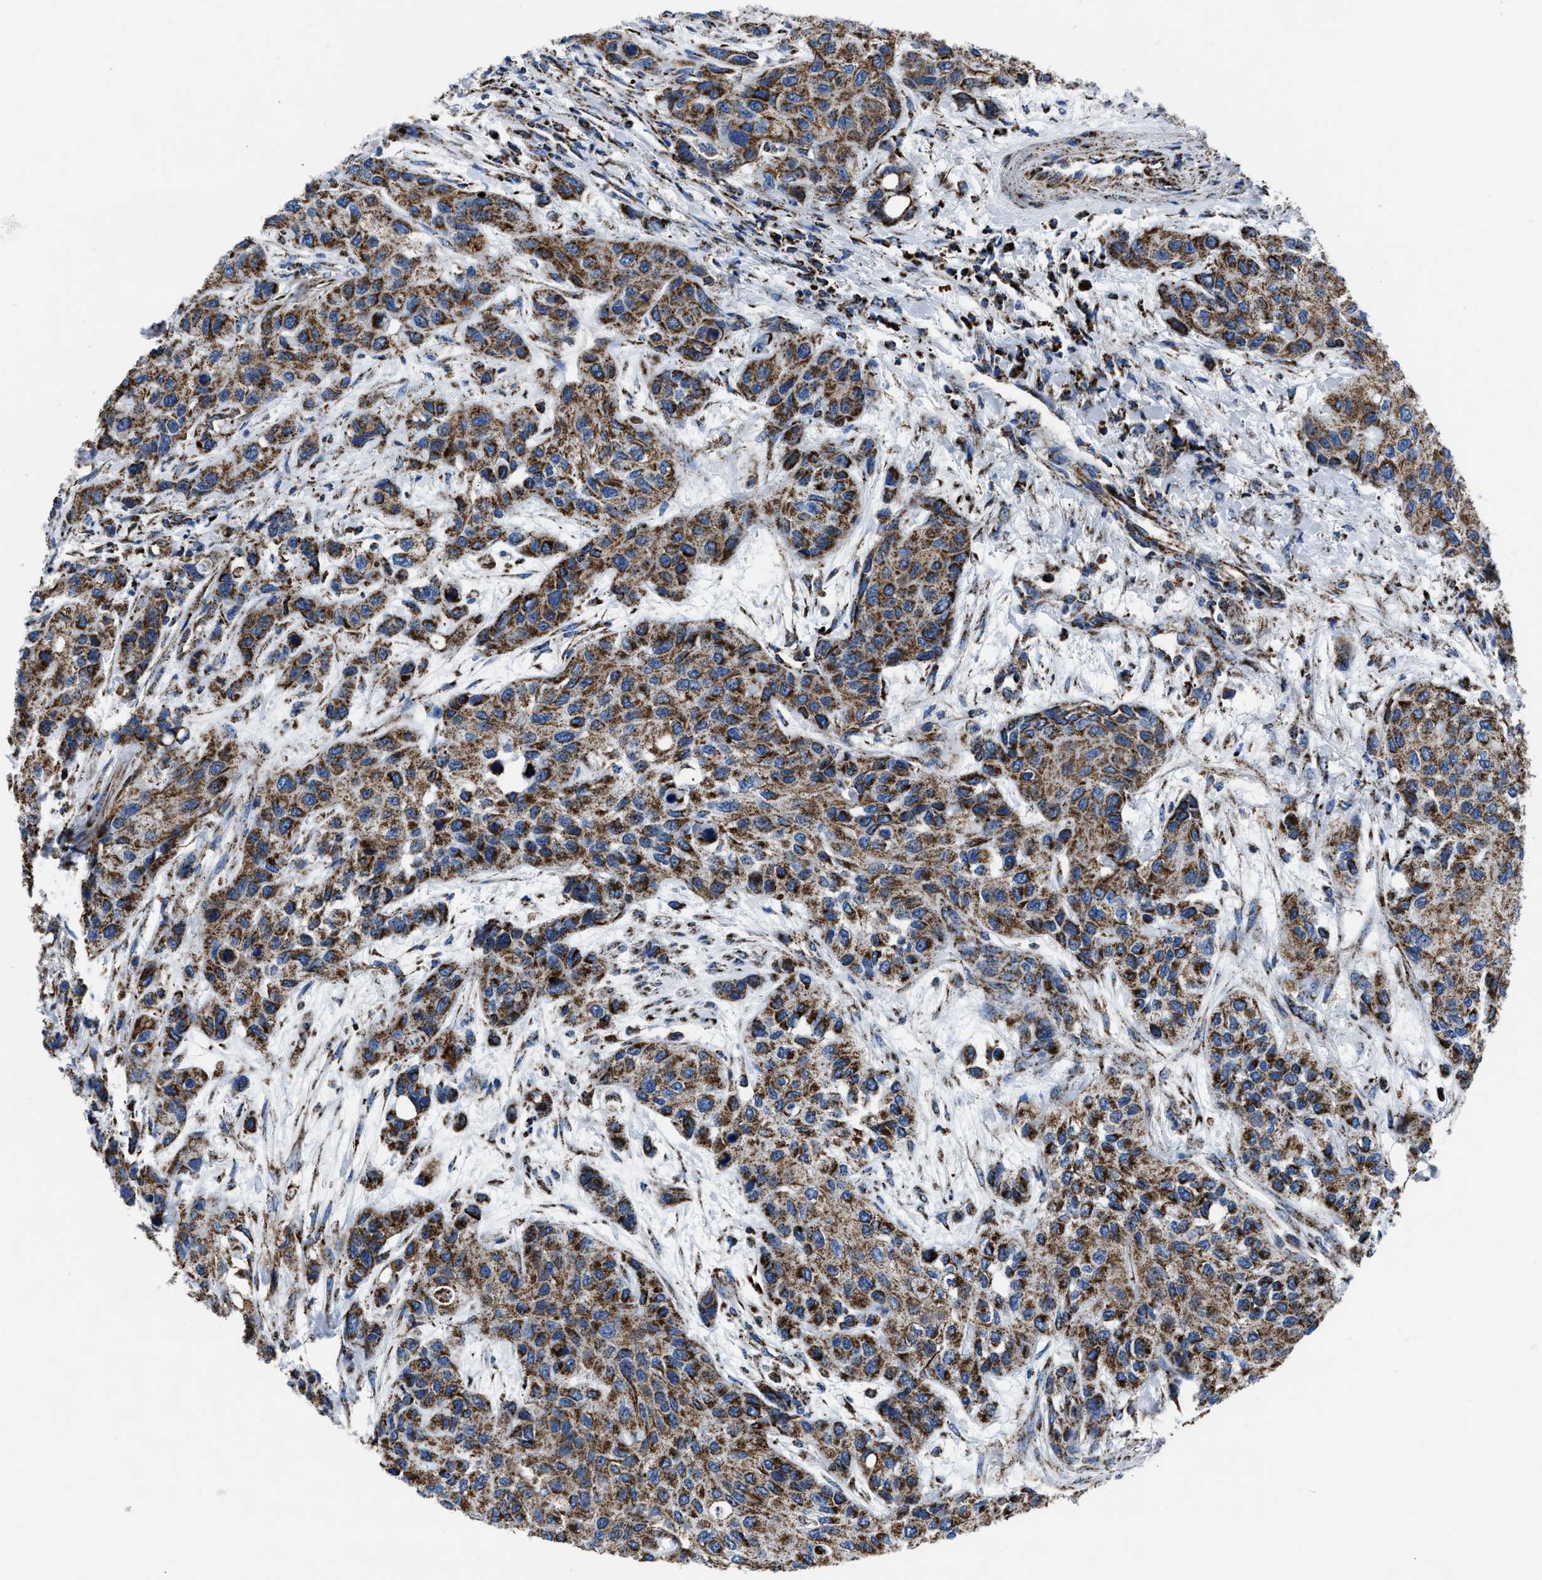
{"staining": {"intensity": "moderate", "quantity": ">75%", "location": "cytoplasmic/membranous"}, "tissue": "urothelial cancer", "cell_type": "Tumor cells", "image_type": "cancer", "snomed": [{"axis": "morphology", "description": "Urothelial carcinoma, High grade"}, {"axis": "topography", "description": "Urinary bladder"}], "caption": "Protein staining displays moderate cytoplasmic/membranous positivity in about >75% of tumor cells in urothelial carcinoma (high-grade).", "gene": "NSD3", "patient": {"sex": "female", "age": 56}}